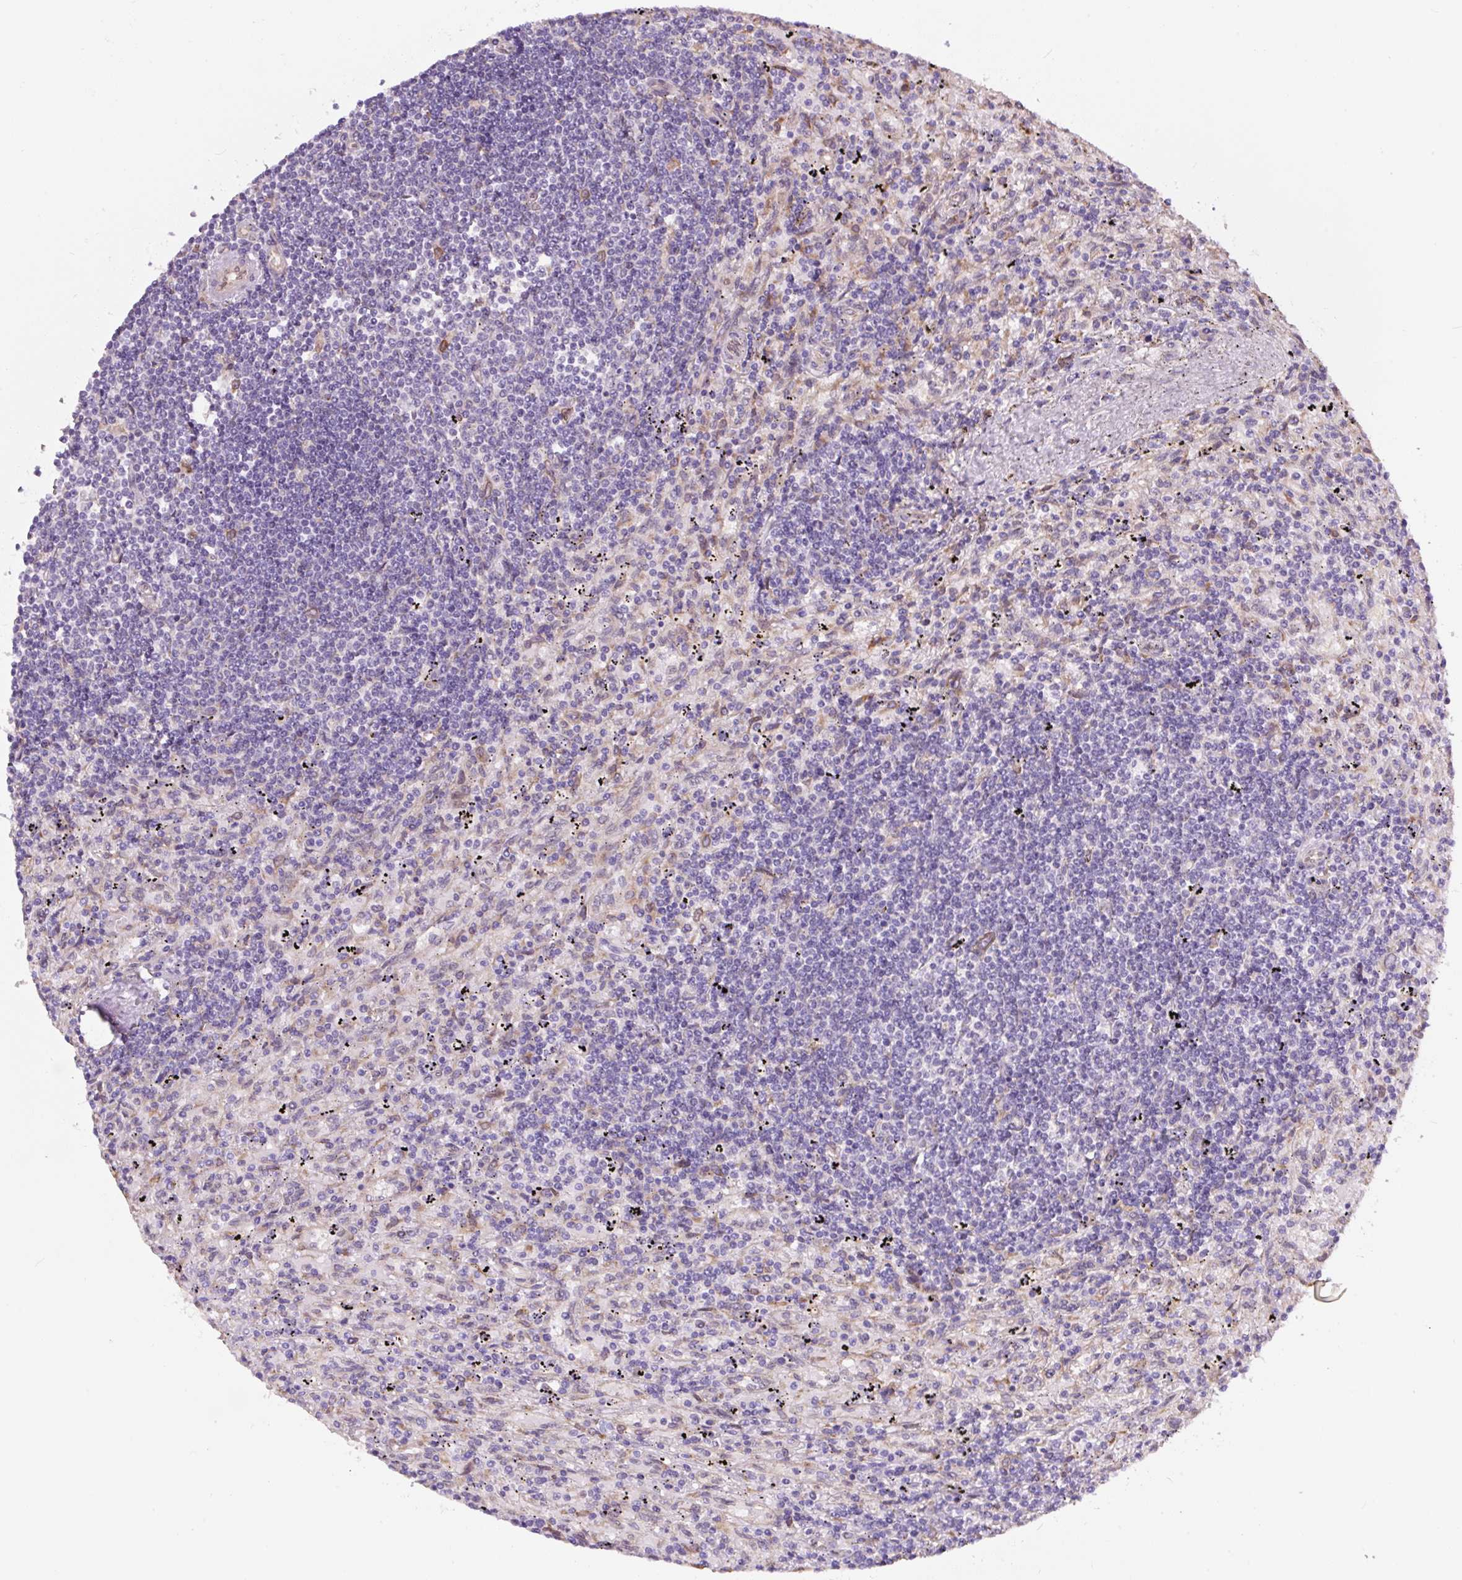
{"staining": {"intensity": "negative", "quantity": "none", "location": "none"}, "tissue": "lymphoma", "cell_type": "Tumor cells", "image_type": "cancer", "snomed": [{"axis": "morphology", "description": "Malignant lymphoma, non-Hodgkin's type, Low grade"}, {"axis": "topography", "description": "Spleen"}], "caption": "The IHC histopathology image has no significant positivity in tumor cells of malignant lymphoma, non-Hodgkin's type (low-grade) tissue.", "gene": "ASRGL1", "patient": {"sex": "male", "age": 76}}